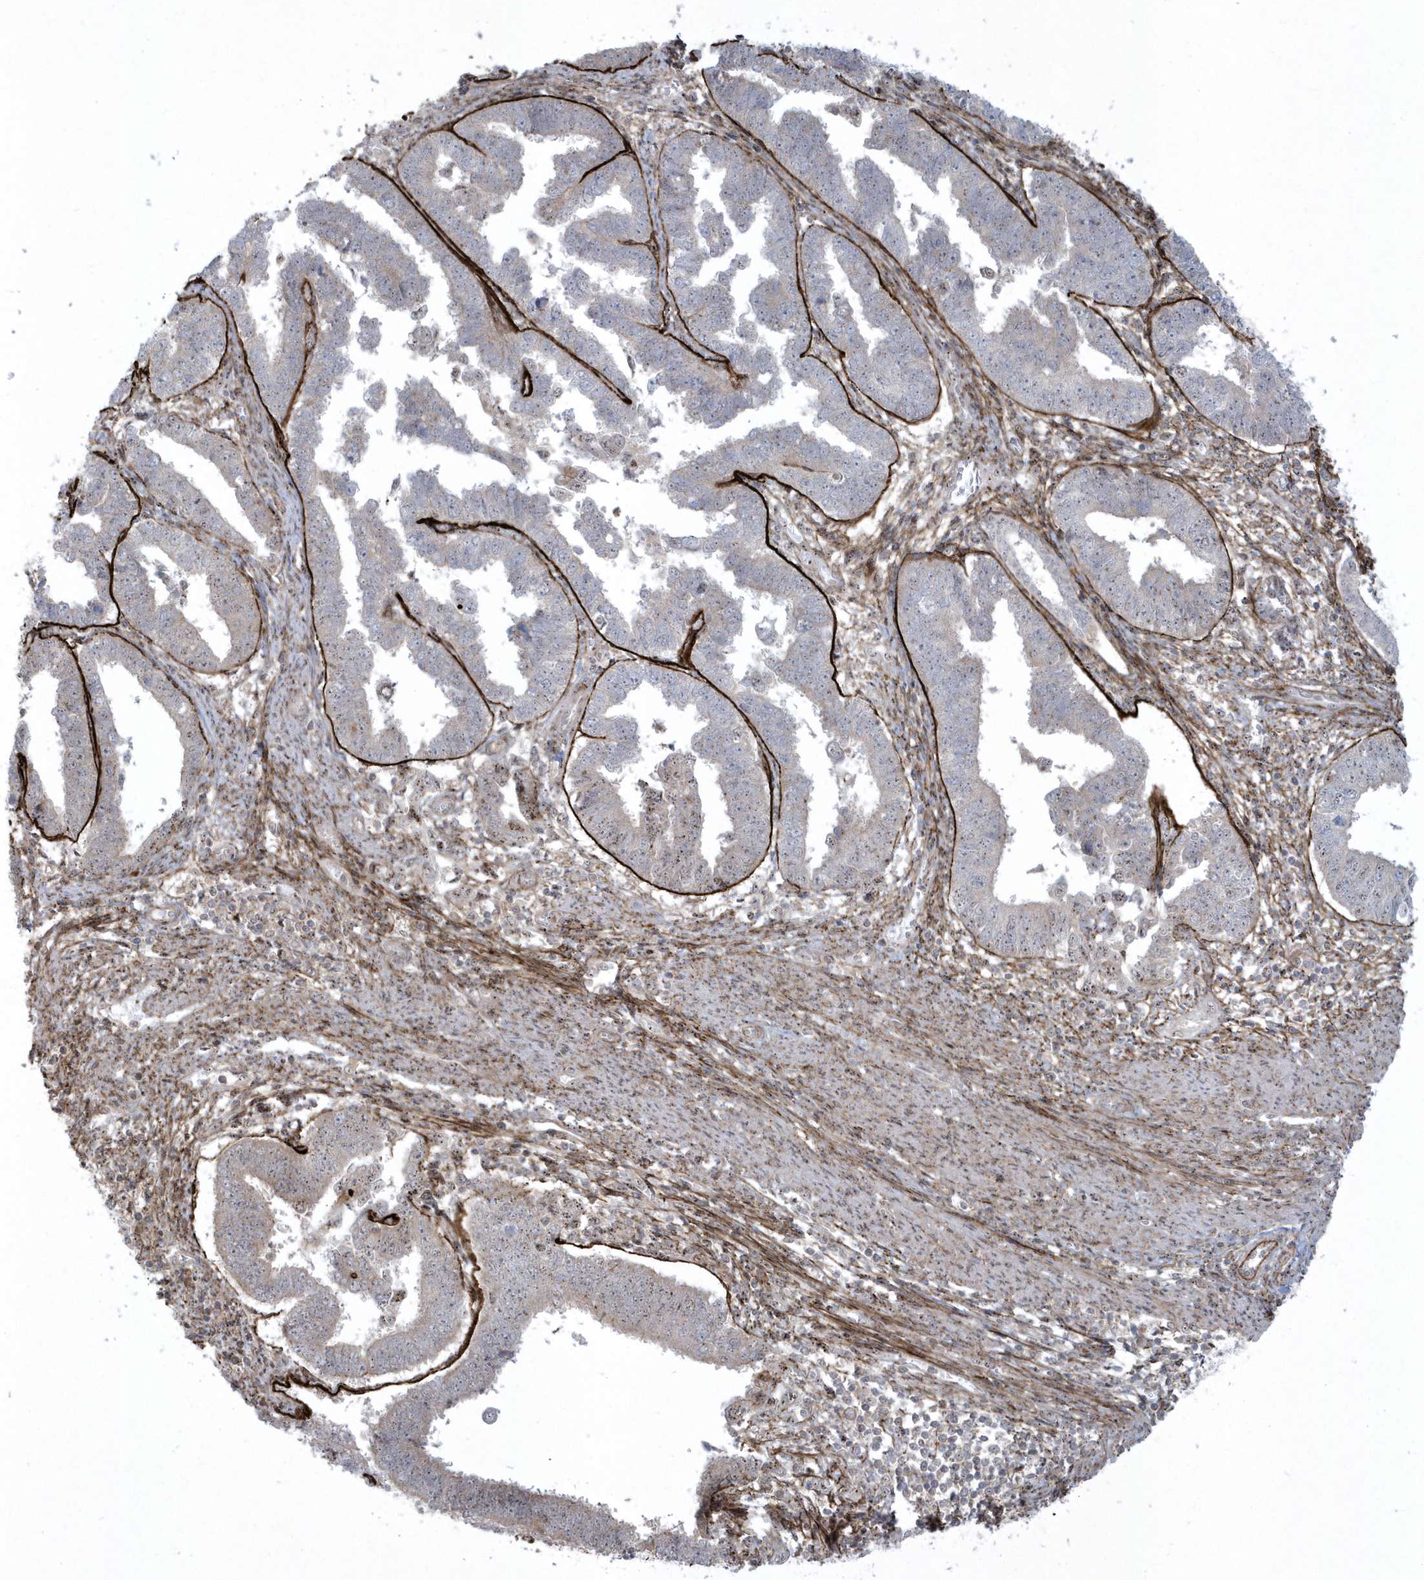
{"staining": {"intensity": "weak", "quantity": "25%-75%", "location": "cytoplasmic/membranous,nuclear"}, "tissue": "endometrial cancer", "cell_type": "Tumor cells", "image_type": "cancer", "snomed": [{"axis": "morphology", "description": "Adenocarcinoma, NOS"}, {"axis": "topography", "description": "Endometrium"}], "caption": "Endometrial cancer (adenocarcinoma) tissue reveals weak cytoplasmic/membranous and nuclear positivity in approximately 25%-75% of tumor cells, visualized by immunohistochemistry.", "gene": "MASP2", "patient": {"sex": "female", "age": 75}}